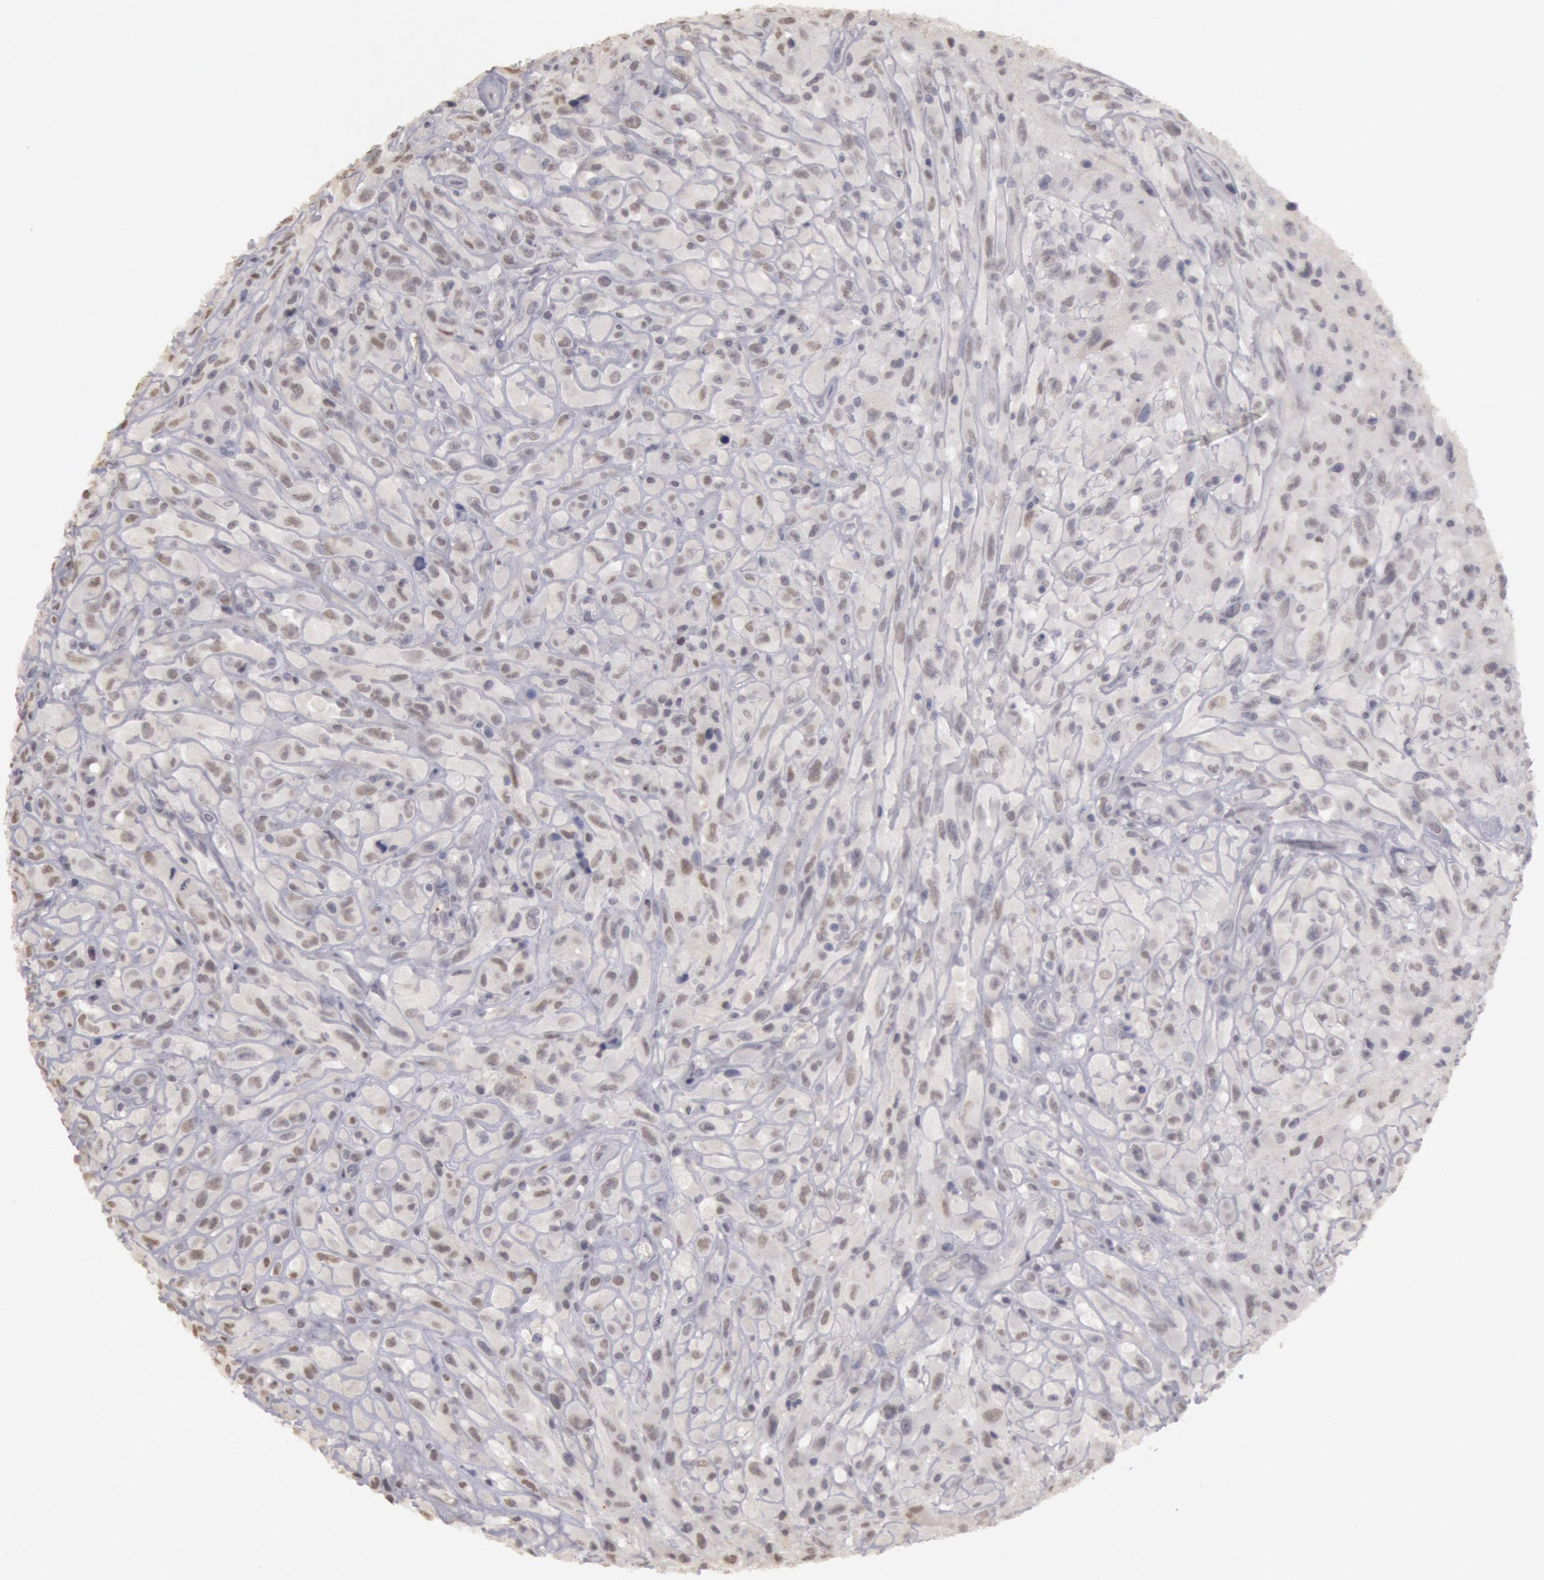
{"staining": {"intensity": "negative", "quantity": "none", "location": "none"}, "tissue": "glioma", "cell_type": "Tumor cells", "image_type": "cancer", "snomed": [{"axis": "morphology", "description": "Glioma, malignant, High grade"}, {"axis": "topography", "description": "Brain"}], "caption": "Glioma was stained to show a protein in brown. There is no significant staining in tumor cells. (DAB IHC, high magnification).", "gene": "RIMBP3C", "patient": {"sex": "male", "age": 48}}